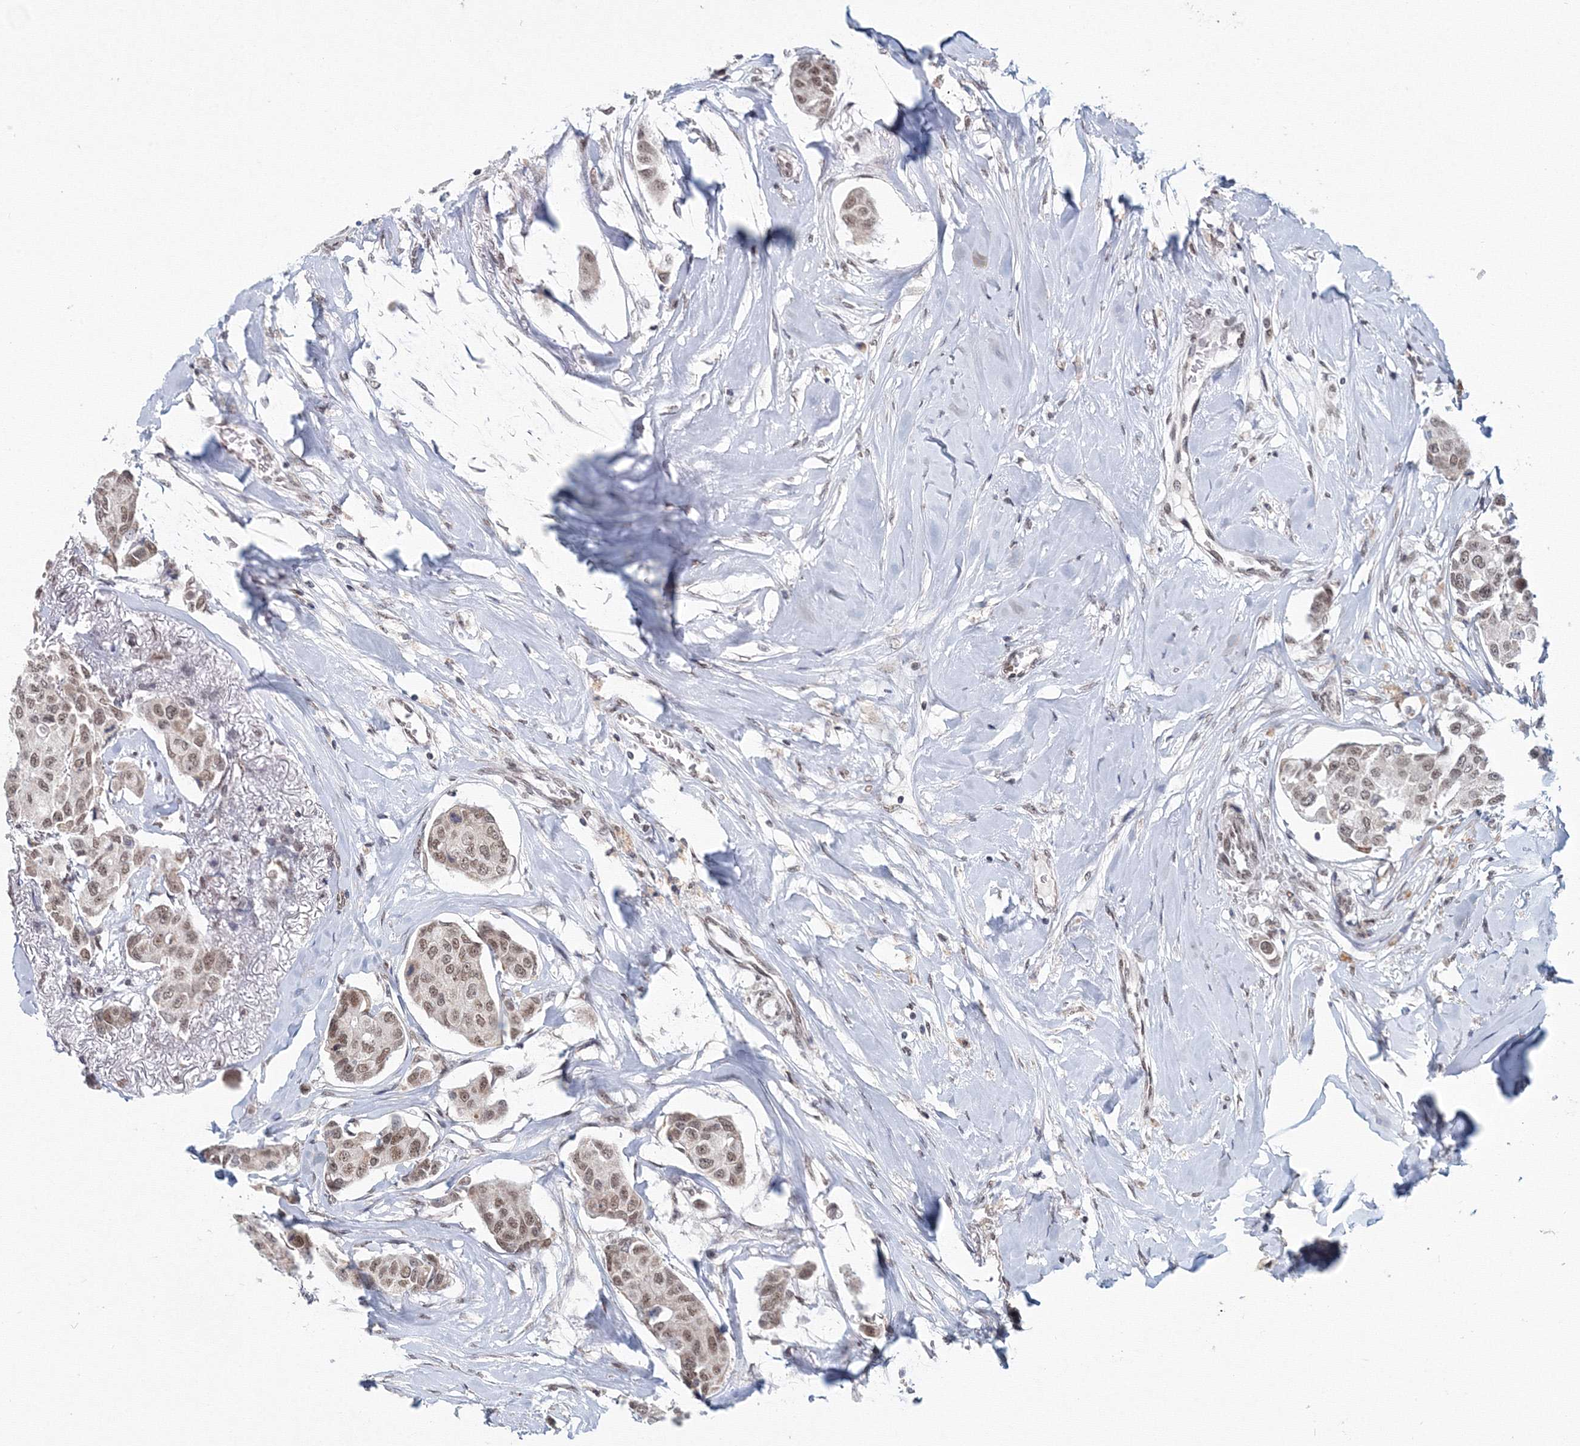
{"staining": {"intensity": "moderate", "quantity": ">75%", "location": "nuclear"}, "tissue": "breast cancer", "cell_type": "Tumor cells", "image_type": "cancer", "snomed": [{"axis": "morphology", "description": "Duct carcinoma"}, {"axis": "topography", "description": "Breast"}], "caption": "Immunohistochemical staining of breast cancer demonstrates moderate nuclear protein positivity in about >75% of tumor cells.", "gene": "SF3B6", "patient": {"sex": "female", "age": 80}}